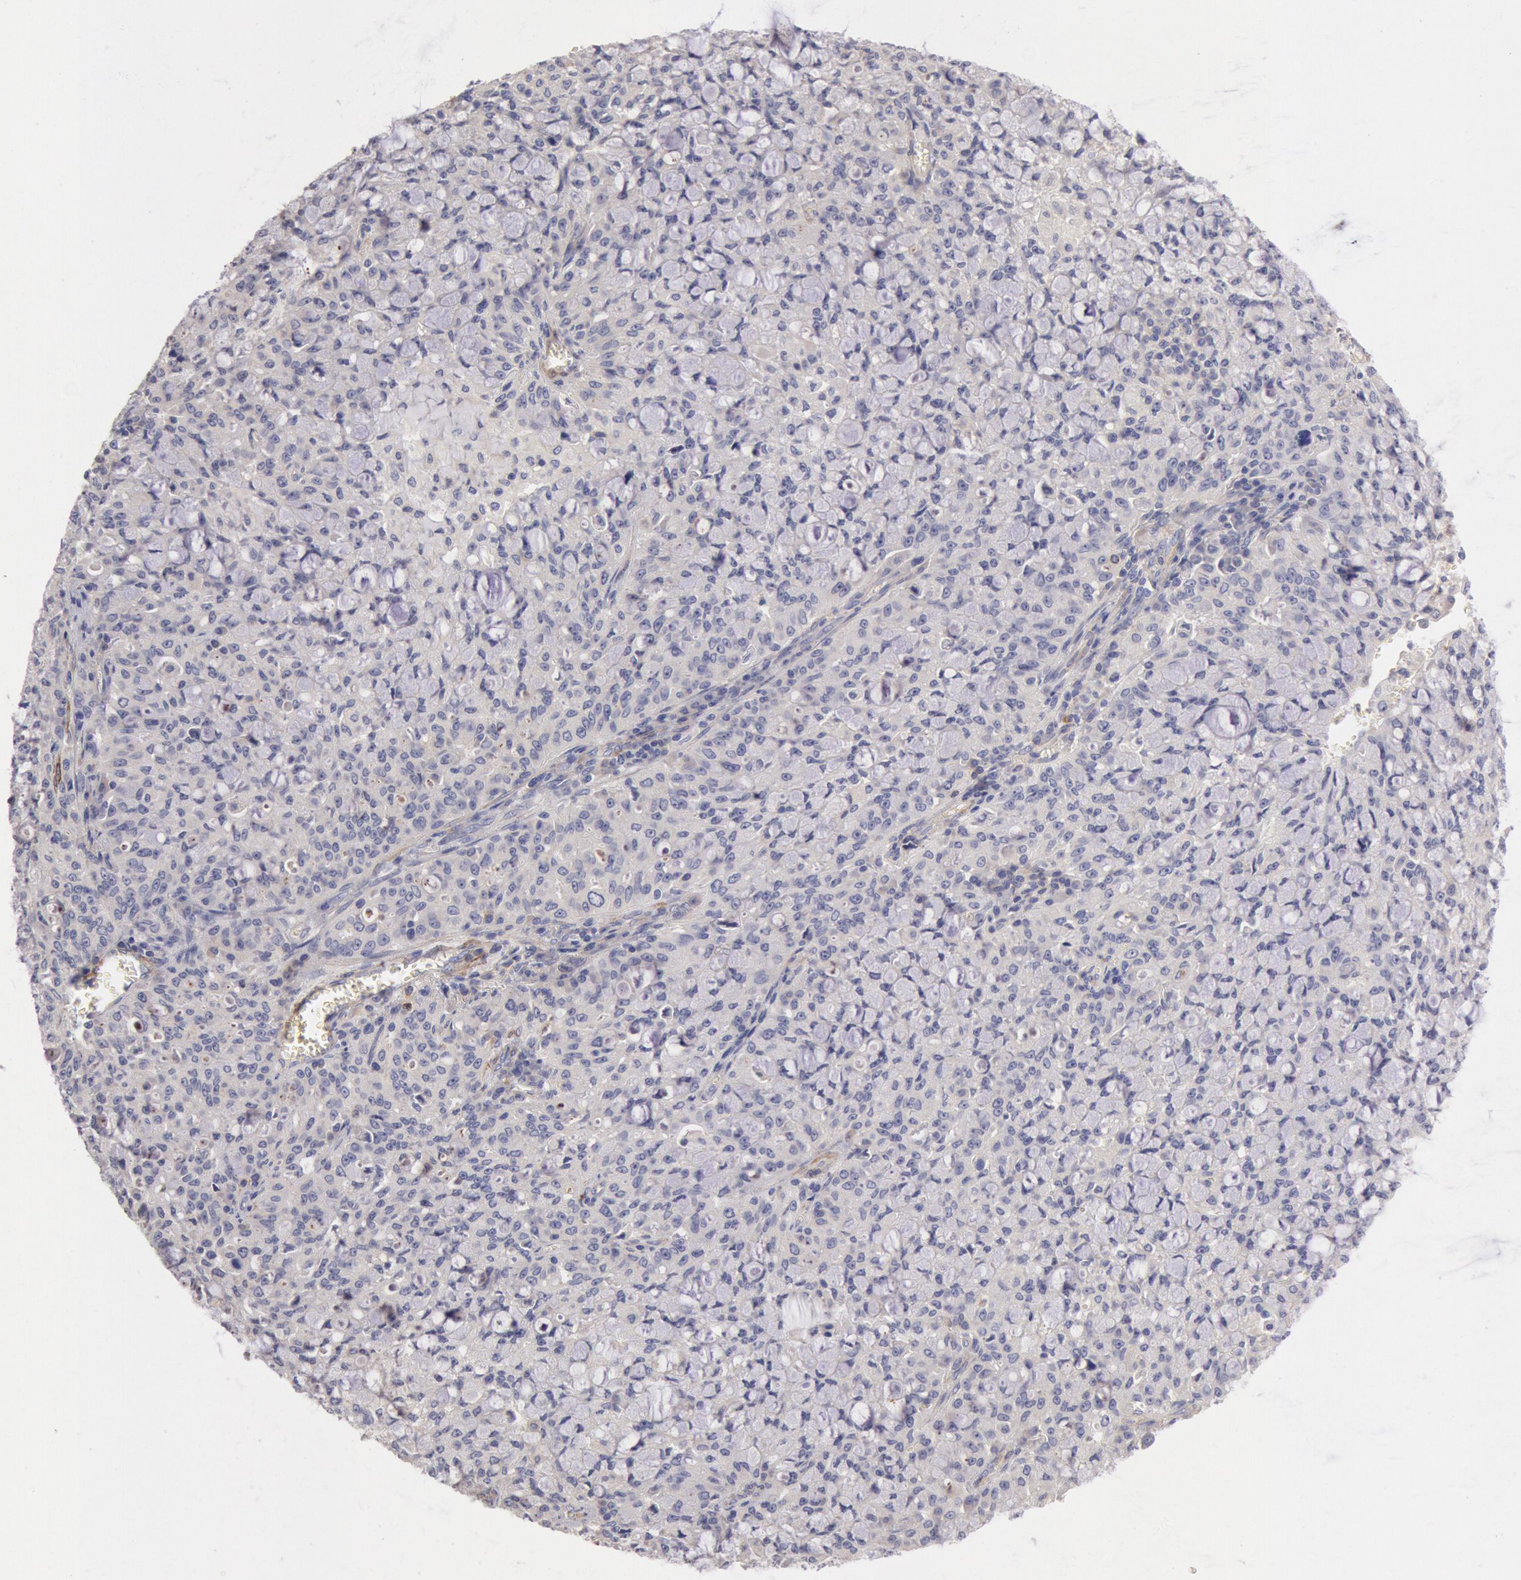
{"staining": {"intensity": "weak", "quantity": "<25%", "location": "cytoplasmic/membranous"}, "tissue": "lung cancer", "cell_type": "Tumor cells", "image_type": "cancer", "snomed": [{"axis": "morphology", "description": "Adenocarcinoma, NOS"}, {"axis": "topography", "description": "Lung"}], "caption": "Adenocarcinoma (lung) was stained to show a protein in brown. There is no significant staining in tumor cells.", "gene": "TMED8", "patient": {"sex": "female", "age": 44}}